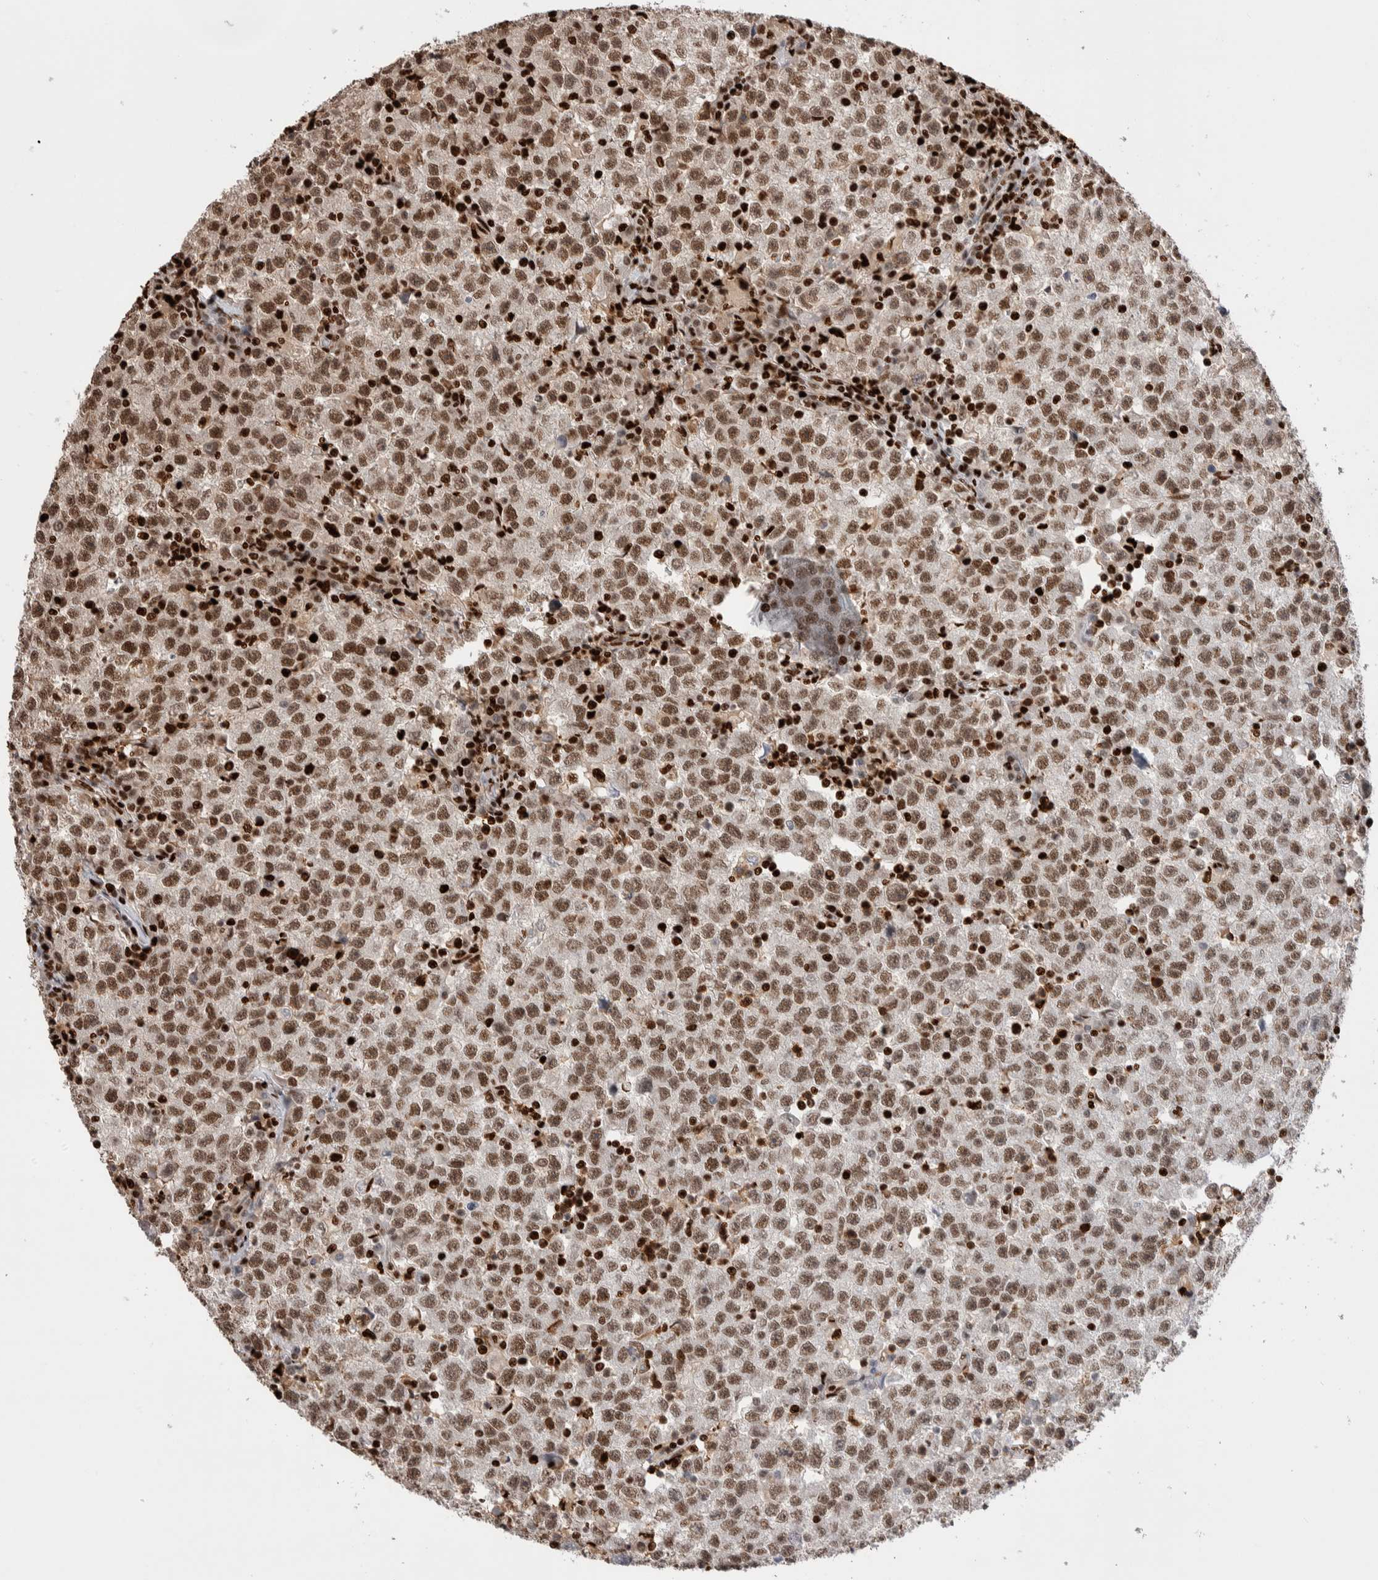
{"staining": {"intensity": "moderate", "quantity": ">75%", "location": "nuclear"}, "tissue": "testis cancer", "cell_type": "Tumor cells", "image_type": "cancer", "snomed": [{"axis": "morphology", "description": "Seminoma, NOS"}, {"axis": "topography", "description": "Testis"}], "caption": "Protein expression analysis of human testis cancer reveals moderate nuclear positivity in approximately >75% of tumor cells.", "gene": "RNASEK-C17orf49", "patient": {"sex": "male", "age": 22}}